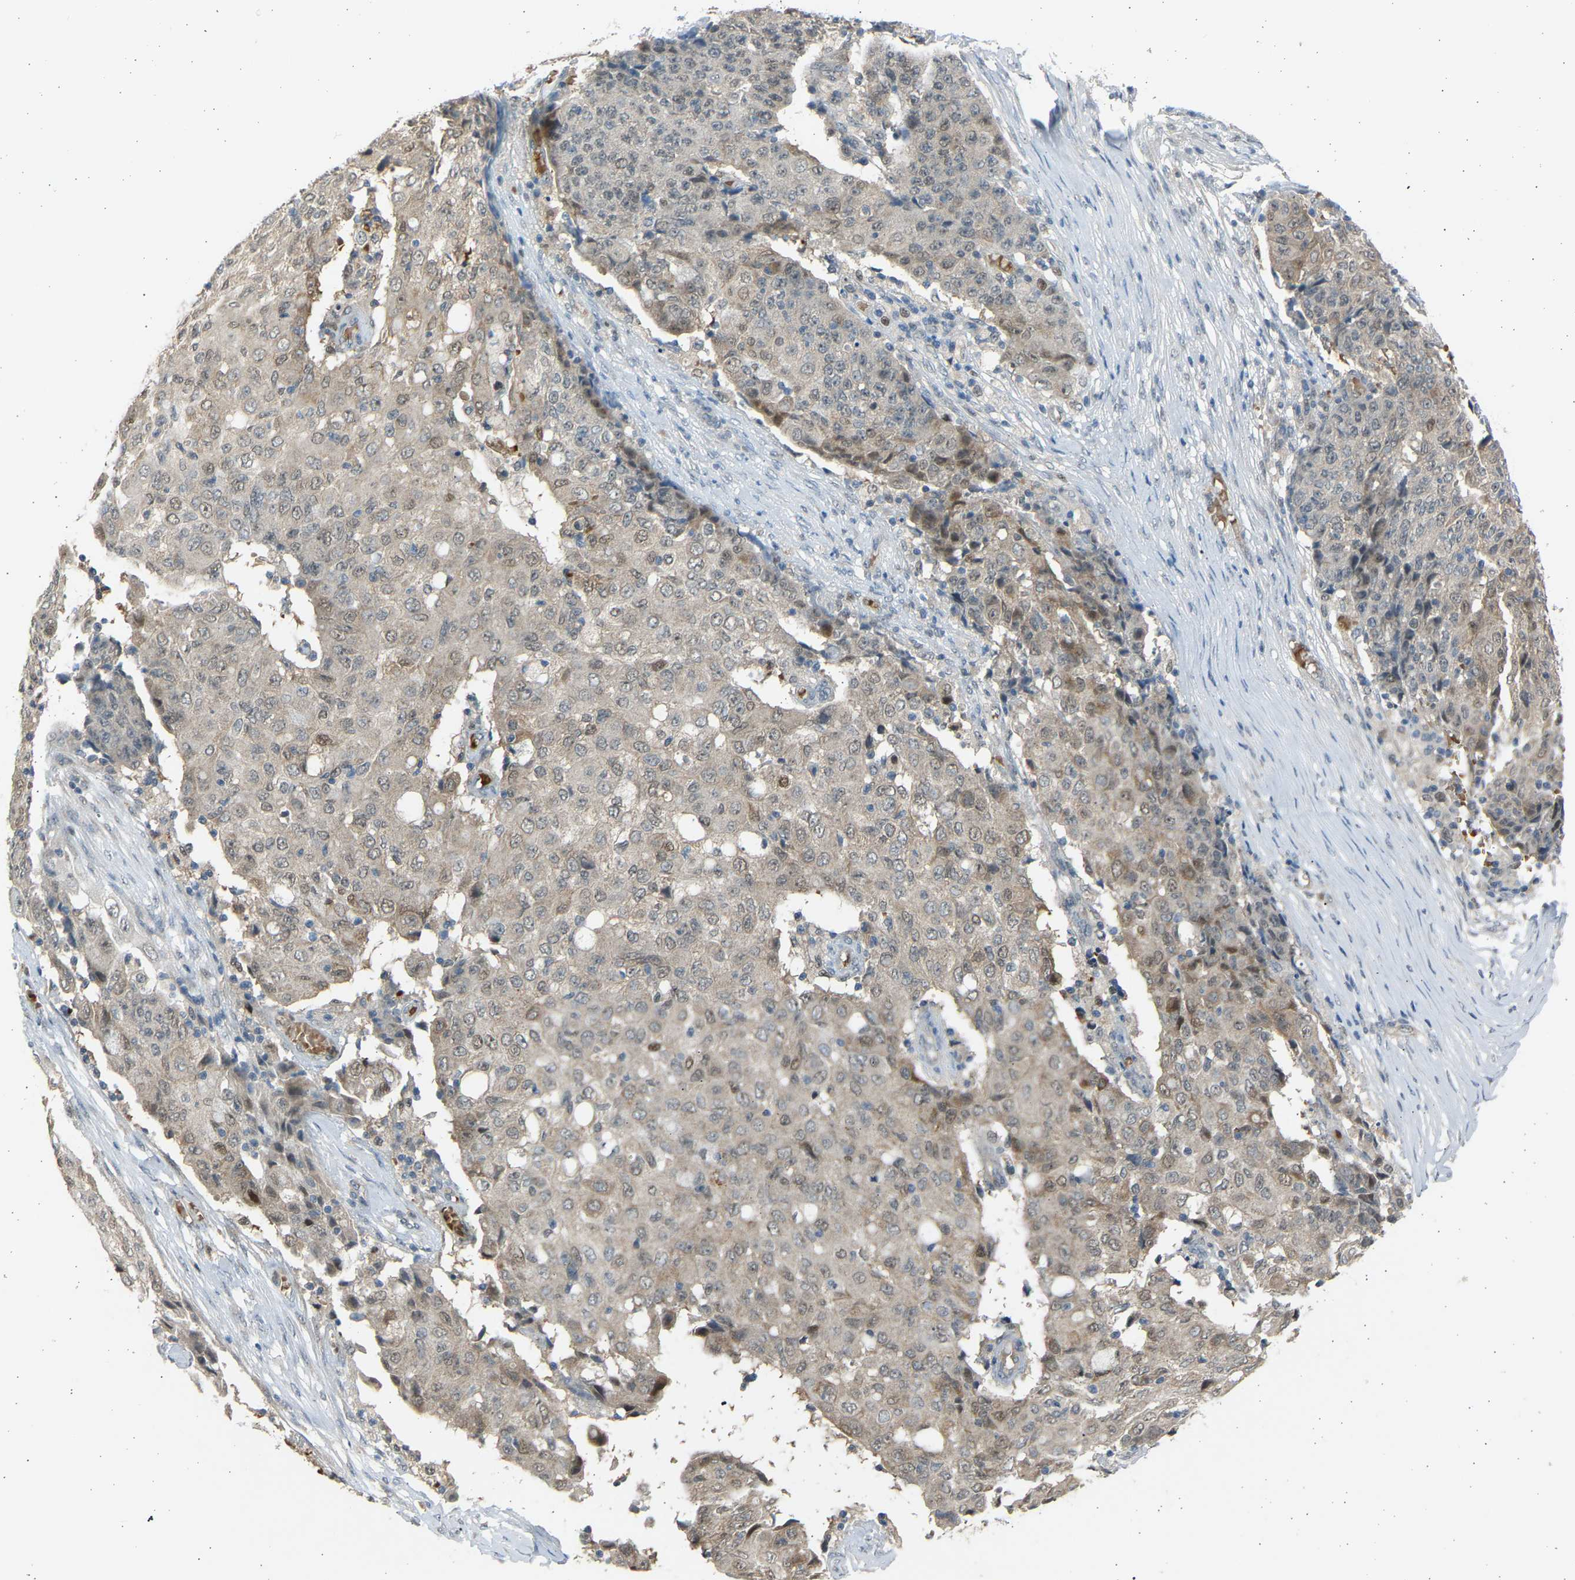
{"staining": {"intensity": "weak", "quantity": "<25%", "location": "nuclear"}, "tissue": "ovarian cancer", "cell_type": "Tumor cells", "image_type": "cancer", "snomed": [{"axis": "morphology", "description": "Carcinoma, endometroid"}, {"axis": "topography", "description": "Ovary"}], "caption": "Tumor cells show no significant protein expression in ovarian endometroid carcinoma.", "gene": "BIRC2", "patient": {"sex": "female", "age": 42}}